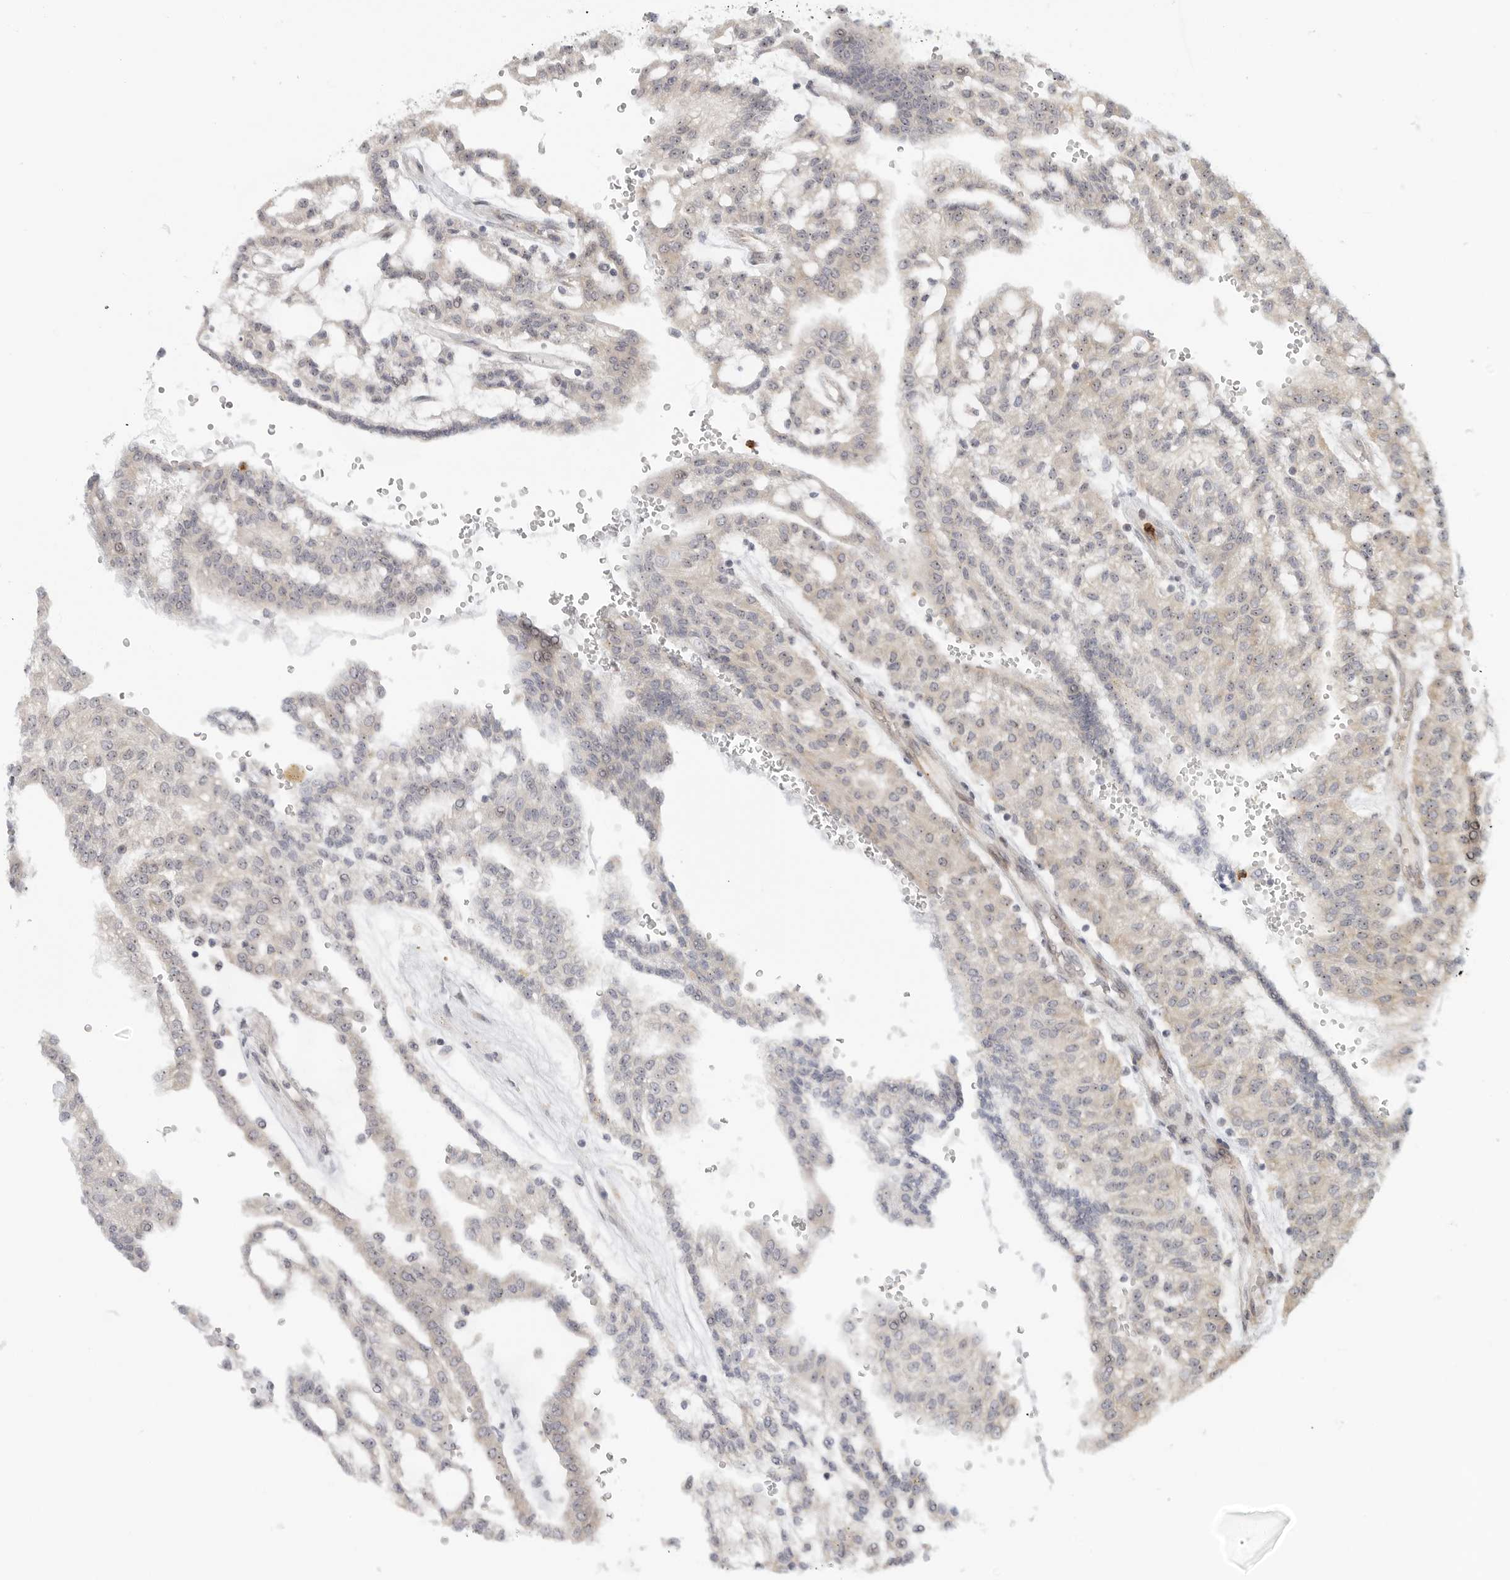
{"staining": {"intensity": "weak", "quantity": "25%-75%", "location": "cytoplasmic/membranous,nuclear"}, "tissue": "renal cancer", "cell_type": "Tumor cells", "image_type": "cancer", "snomed": [{"axis": "morphology", "description": "Adenocarcinoma, NOS"}, {"axis": "topography", "description": "Kidney"}], "caption": "IHC of renal cancer (adenocarcinoma) reveals low levels of weak cytoplasmic/membranous and nuclear expression in approximately 25%-75% of tumor cells.", "gene": "DSCC1", "patient": {"sex": "male", "age": 63}}